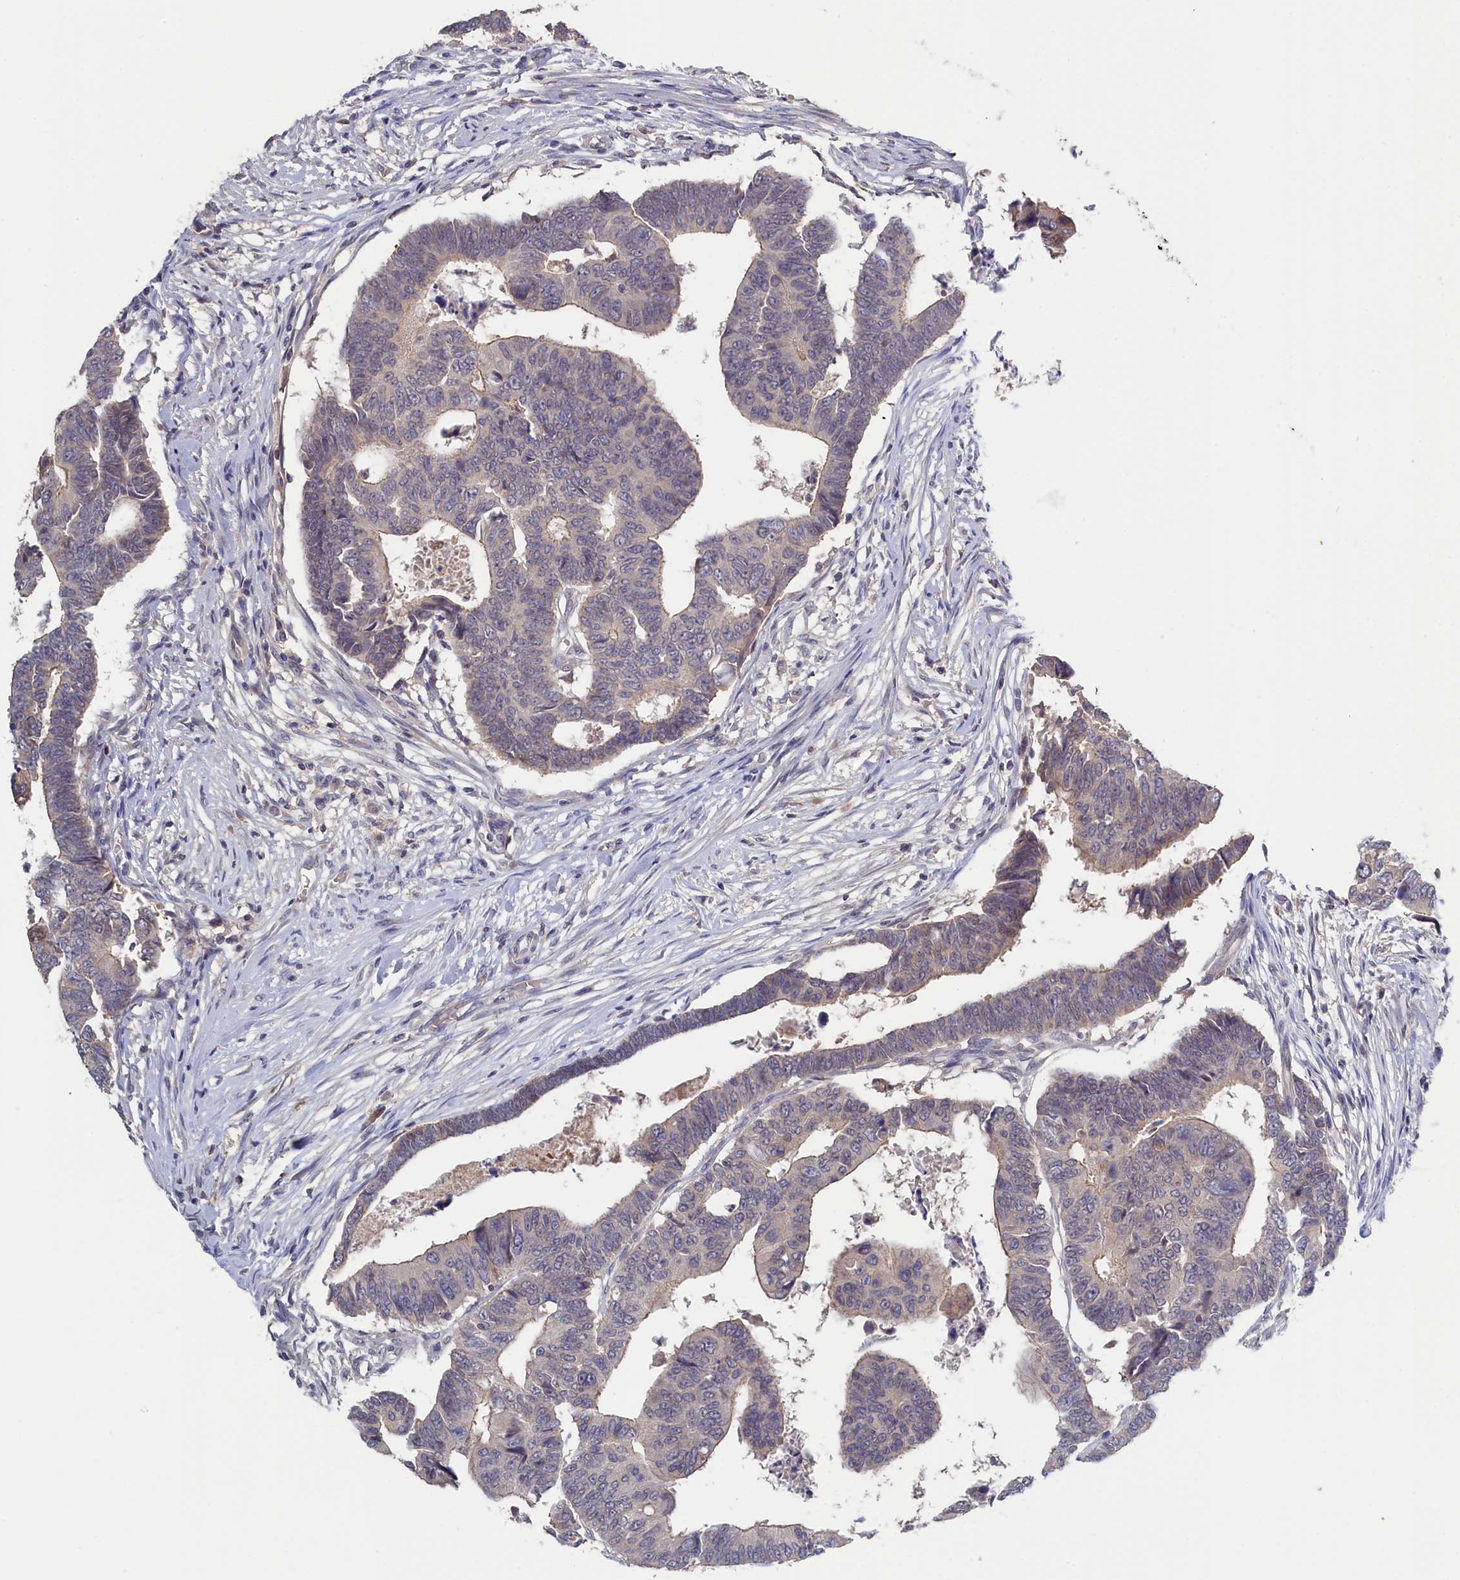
{"staining": {"intensity": "moderate", "quantity": "<25%", "location": "cytoplasmic/membranous"}, "tissue": "colorectal cancer", "cell_type": "Tumor cells", "image_type": "cancer", "snomed": [{"axis": "morphology", "description": "Adenocarcinoma, NOS"}, {"axis": "topography", "description": "Rectum"}], "caption": "Immunohistochemistry histopathology image of adenocarcinoma (colorectal) stained for a protein (brown), which demonstrates low levels of moderate cytoplasmic/membranous expression in about <25% of tumor cells.", "gene": "CELF5", "patient": {"sex": "female", "age": 65}}